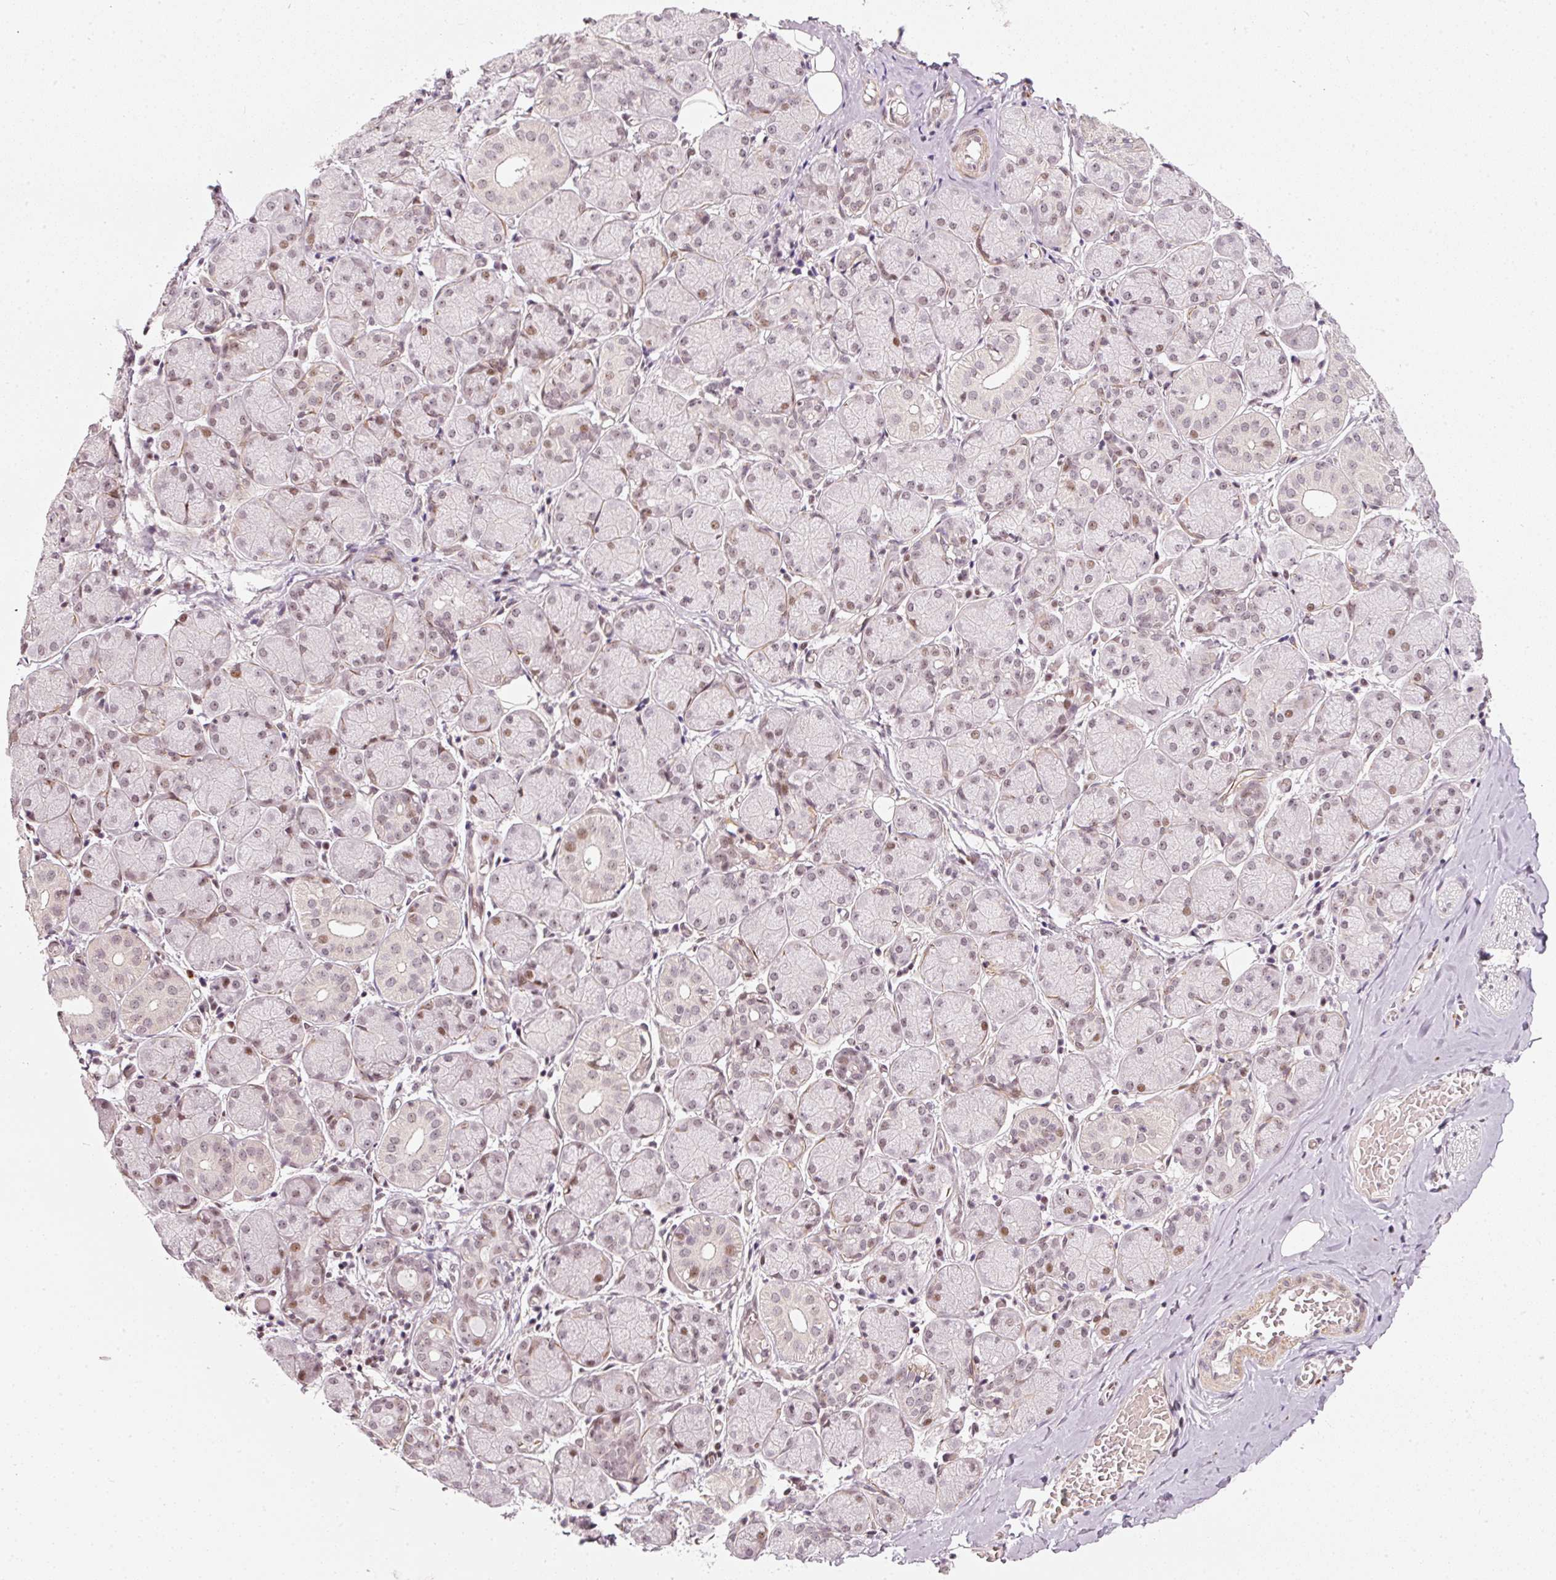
{"staining": {"intensity": "negative", "quantity": "none", "location": "none"}, "tissue": "adipose tissue", "cell_type": "Adipocytes", "image_type": "normal", "snomed": [{"axis": "morphology", "description": "Normal tissue, NOS"}, {"axis": "topography", "description": "Salivary gland"}, {"axis": "topography", "description": "Peripheral nerve tissue"}], "caption": "Protein analysis of benign adipose tissue exhibits no significant expression in adipocytes. (DAB (3,3'-diaminobenzidine) IHC, high magnification).", "gene": "MXRA8", "patient": {"sex": "female", "age": 24}}